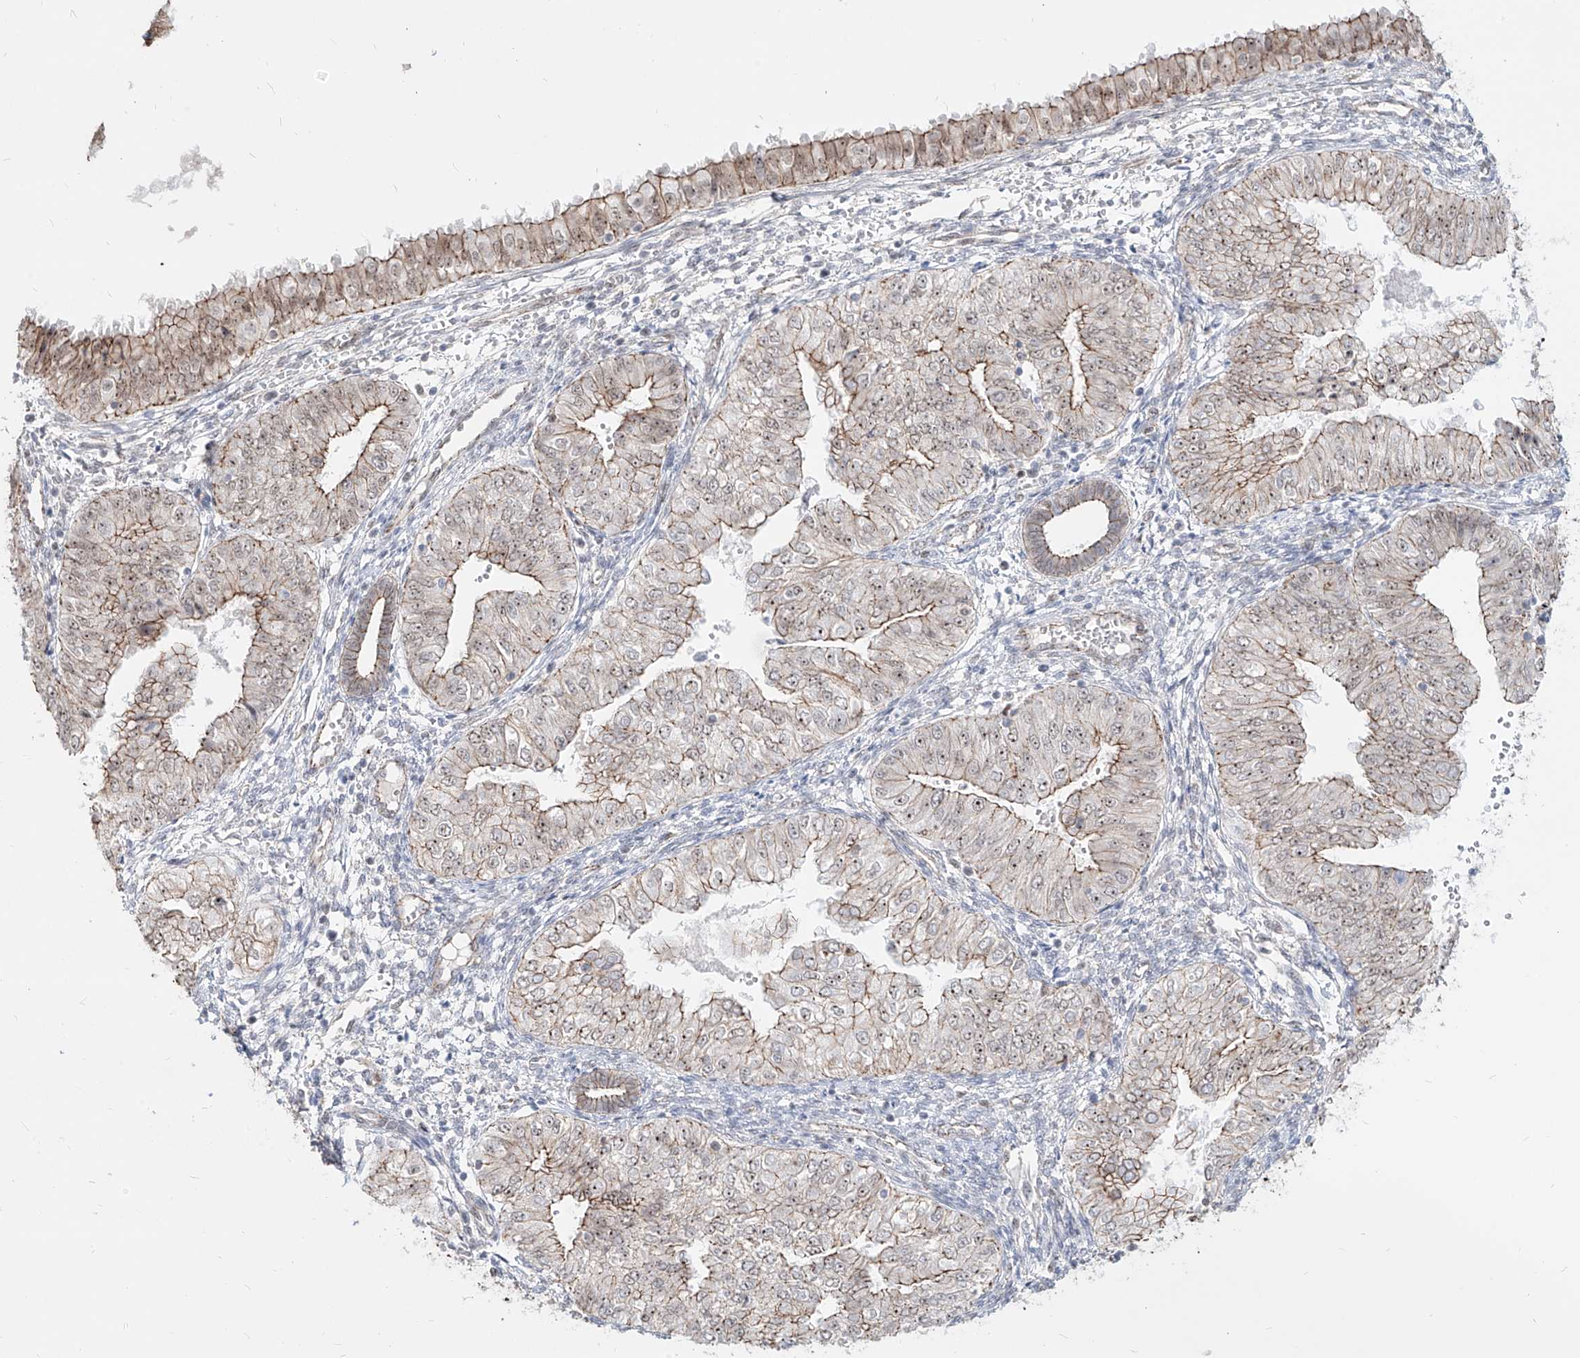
{"staining": {"intensity": "moderate", "quantity": "25%-75%", "location": "cytoplasmic/membranous,nuclear"}, "tissue": "endometrial cancer", "cell_type": "Tumor cells", "image_type": "cancer", "snomed": [{"axis": "morphology", "description": "Normal tissue, NOS"}, {"axis": "morphology", "description": "Adenocarcinoma, NOS"}, {"axis": "topography", "description": "Endometrium"}], "caption": "Human endometrial cancer (adenocarcinoma) stained with a protein marker reveals moderate staining in tumor cells.", "gene": "ZNF710", "patient": {"sex": "female", "age": 53}}